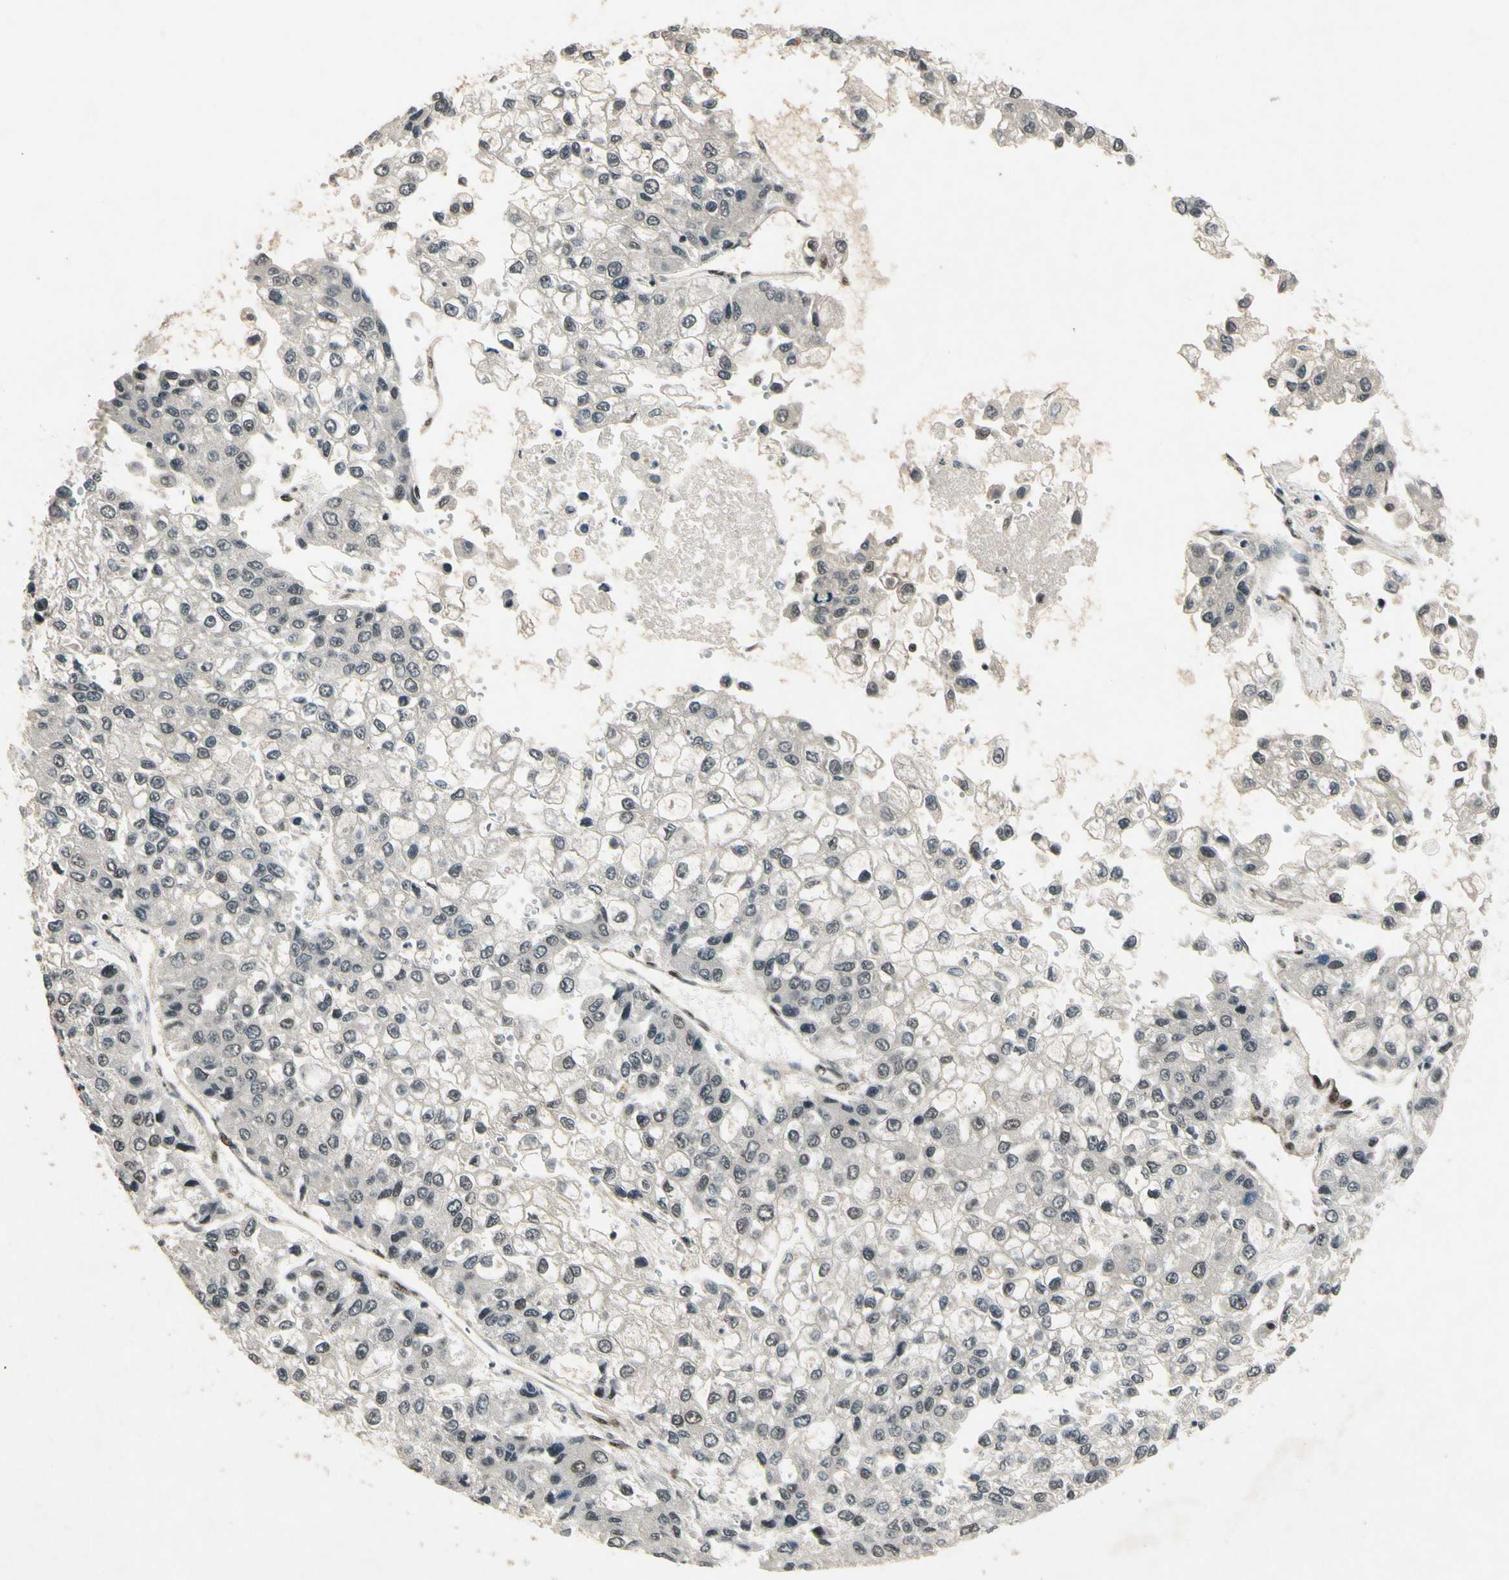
{"staining": {"intensity": "weak", "quantity": "25%-75%", "location": "nuclear"}, "tissue": "liver cancer", "cell_type": "Tumor cells", "image_type": "cancer", "snomed": [{"axis": "morphology", "description": "Carcinoma, Hepatocellular, NOS"}, {"axis": "topography", "description": "Liver"}], "caption": "IHC (DAB) staining of human hepatocellular carcinoma (liver) shows weak nuclear protein expression in about 25%-75% of tumor cells.", "gene": "CDK11A", "patient": {"sex": "female", "age": 66}}